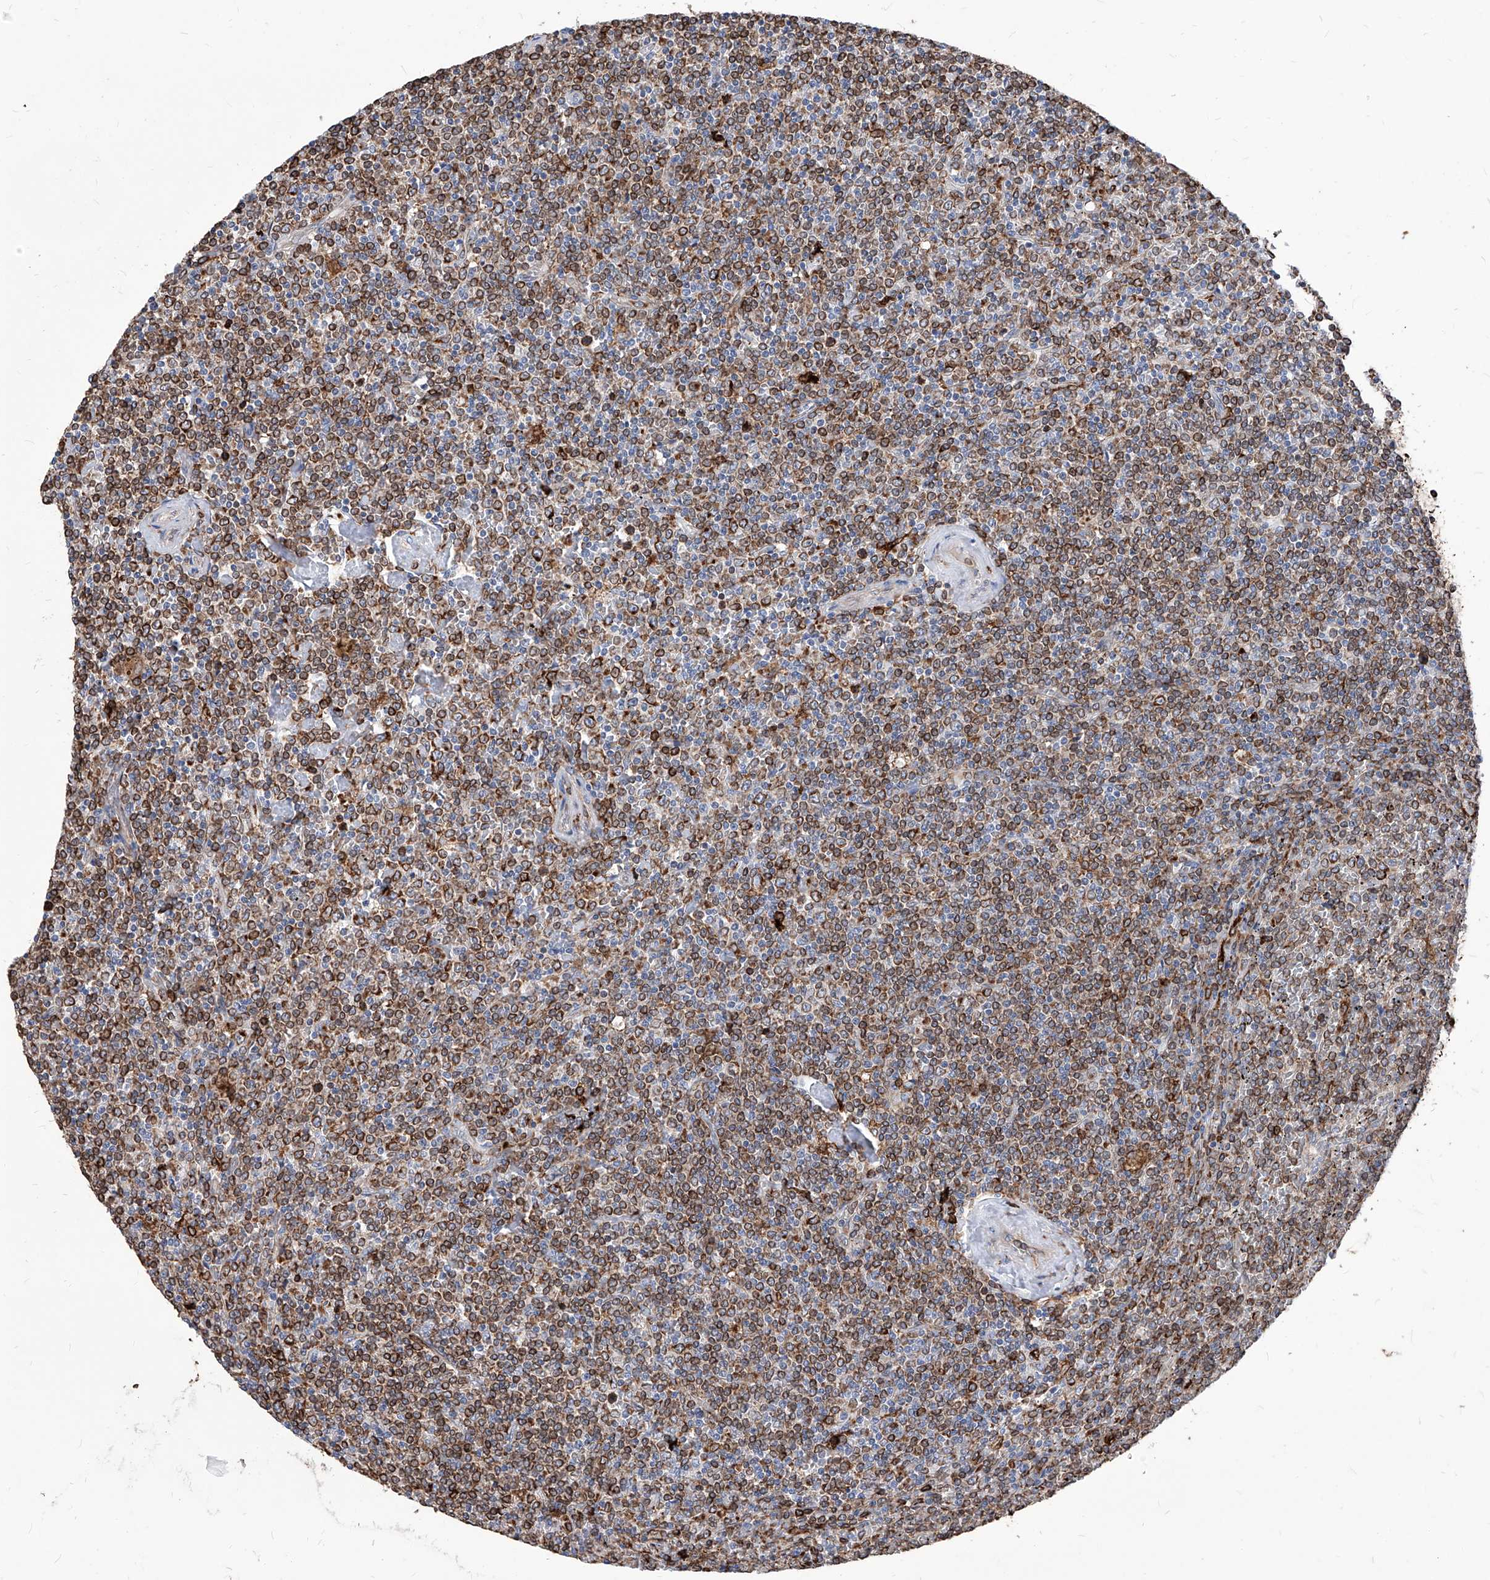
{"staining": {"intensity": "strong", "quantity": ">75%", "location": "cytoplasmic/membranous"}, "tissue": "lymphoma", "cell_type": "Tumor cells", "image_type": "cancer", "snomed": [{"axis": "morphology", "description": "Malignant lymphoma, non-Hodgkin's type, Low grade"}, {"axis": "topography", "description": "Spleen"}], "caption": "The image exhibits staining of malignant lymphoma, non-Hodgkin's type (low-grade), revealing strong cytoplasmic/membranous protein staining (brown color) within tumor cells. (DAB IHC with brightfield microscopy, high magnification).", "gene": "UBOX5", "patient": {"sex": "female", "age": 19}}